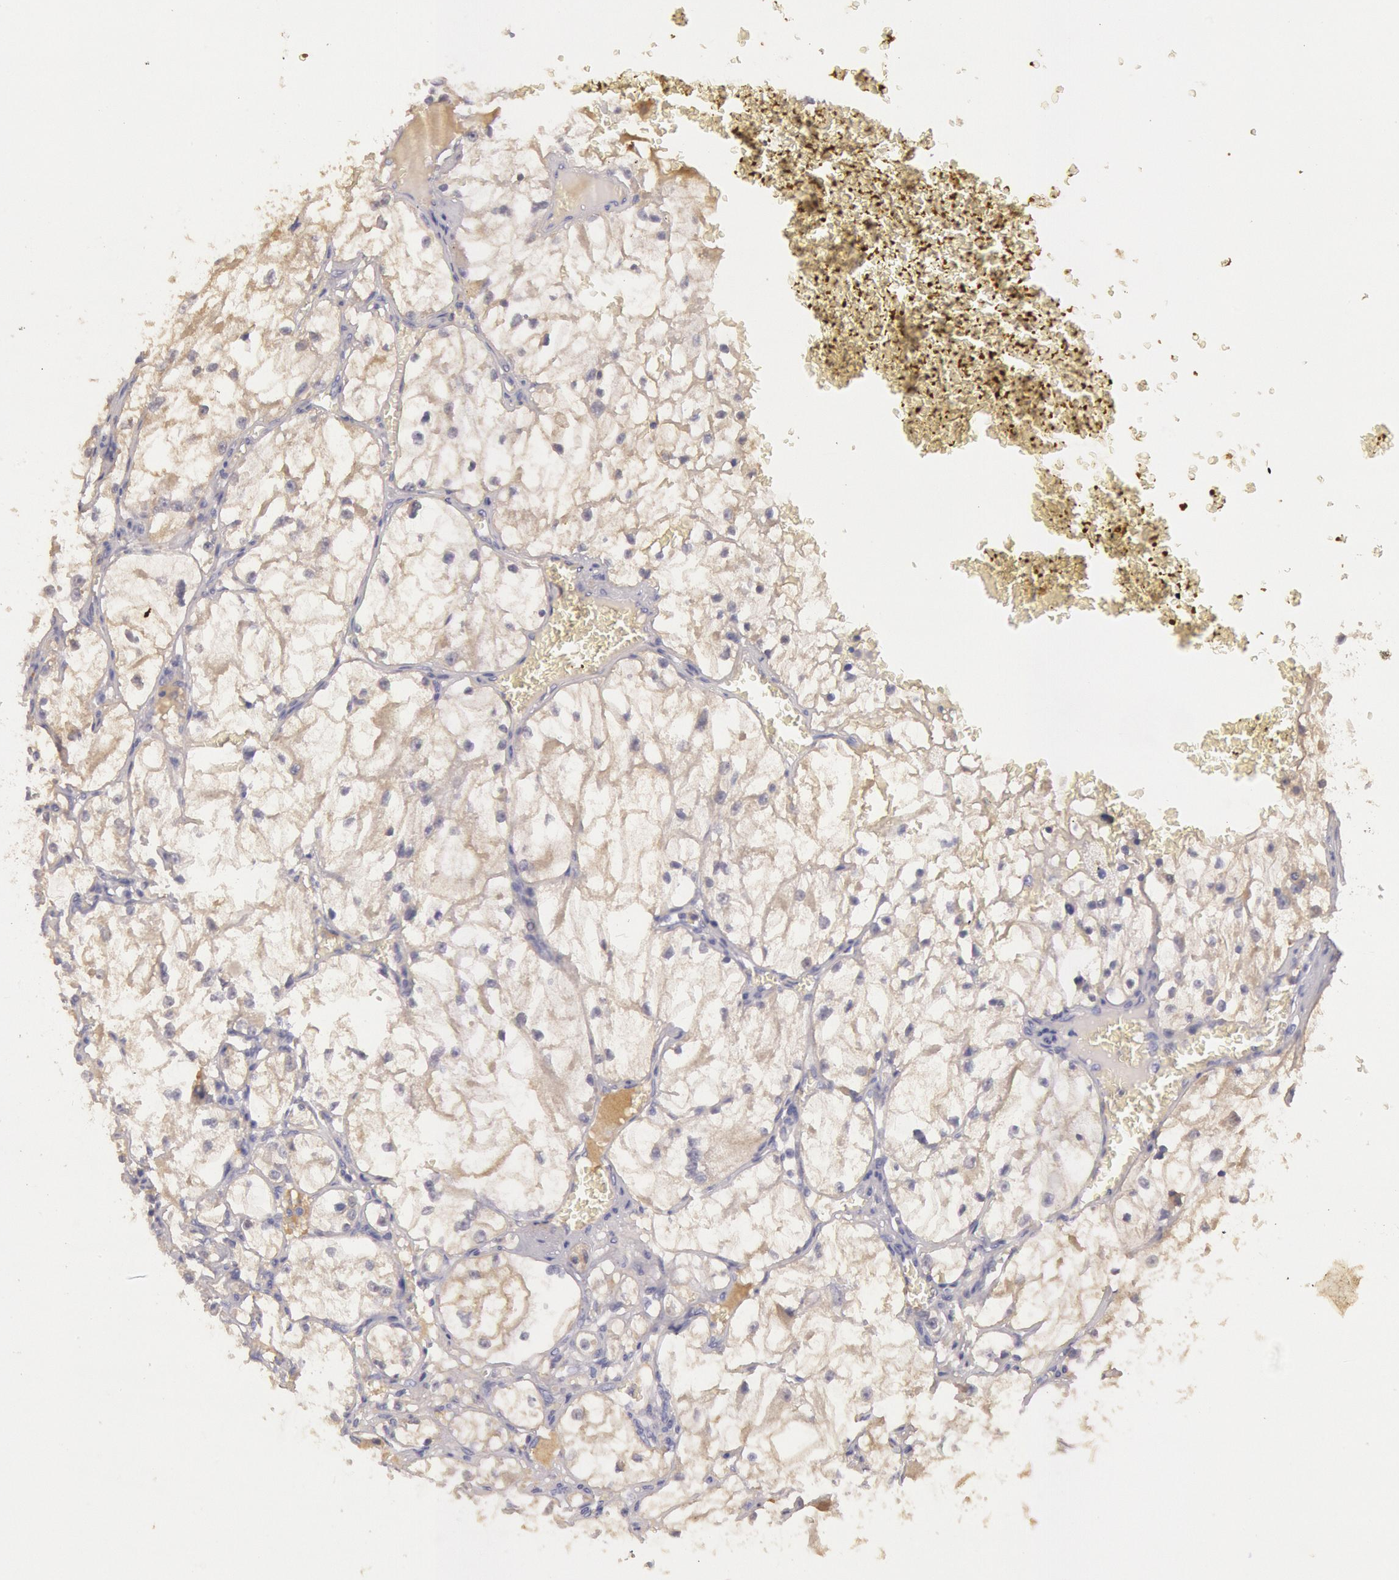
{"staining": {"intensity": "negative", "quantity": "none", "location": "none"}, "tissue": "renal cancer", "cell_type": "Tumor cells", "image_type": "cancer", "snomed": [{"axis": "morphology", "description": "Adenocarcinoma, NOS"}, {"axis": "topography", "description": "Kidney"}], "caption": "Image shows no significant protein staining in tumor cells of renal adenocarcinoma.", "gene": "C1R", "patient": {"sex": "male", "age": 61}}